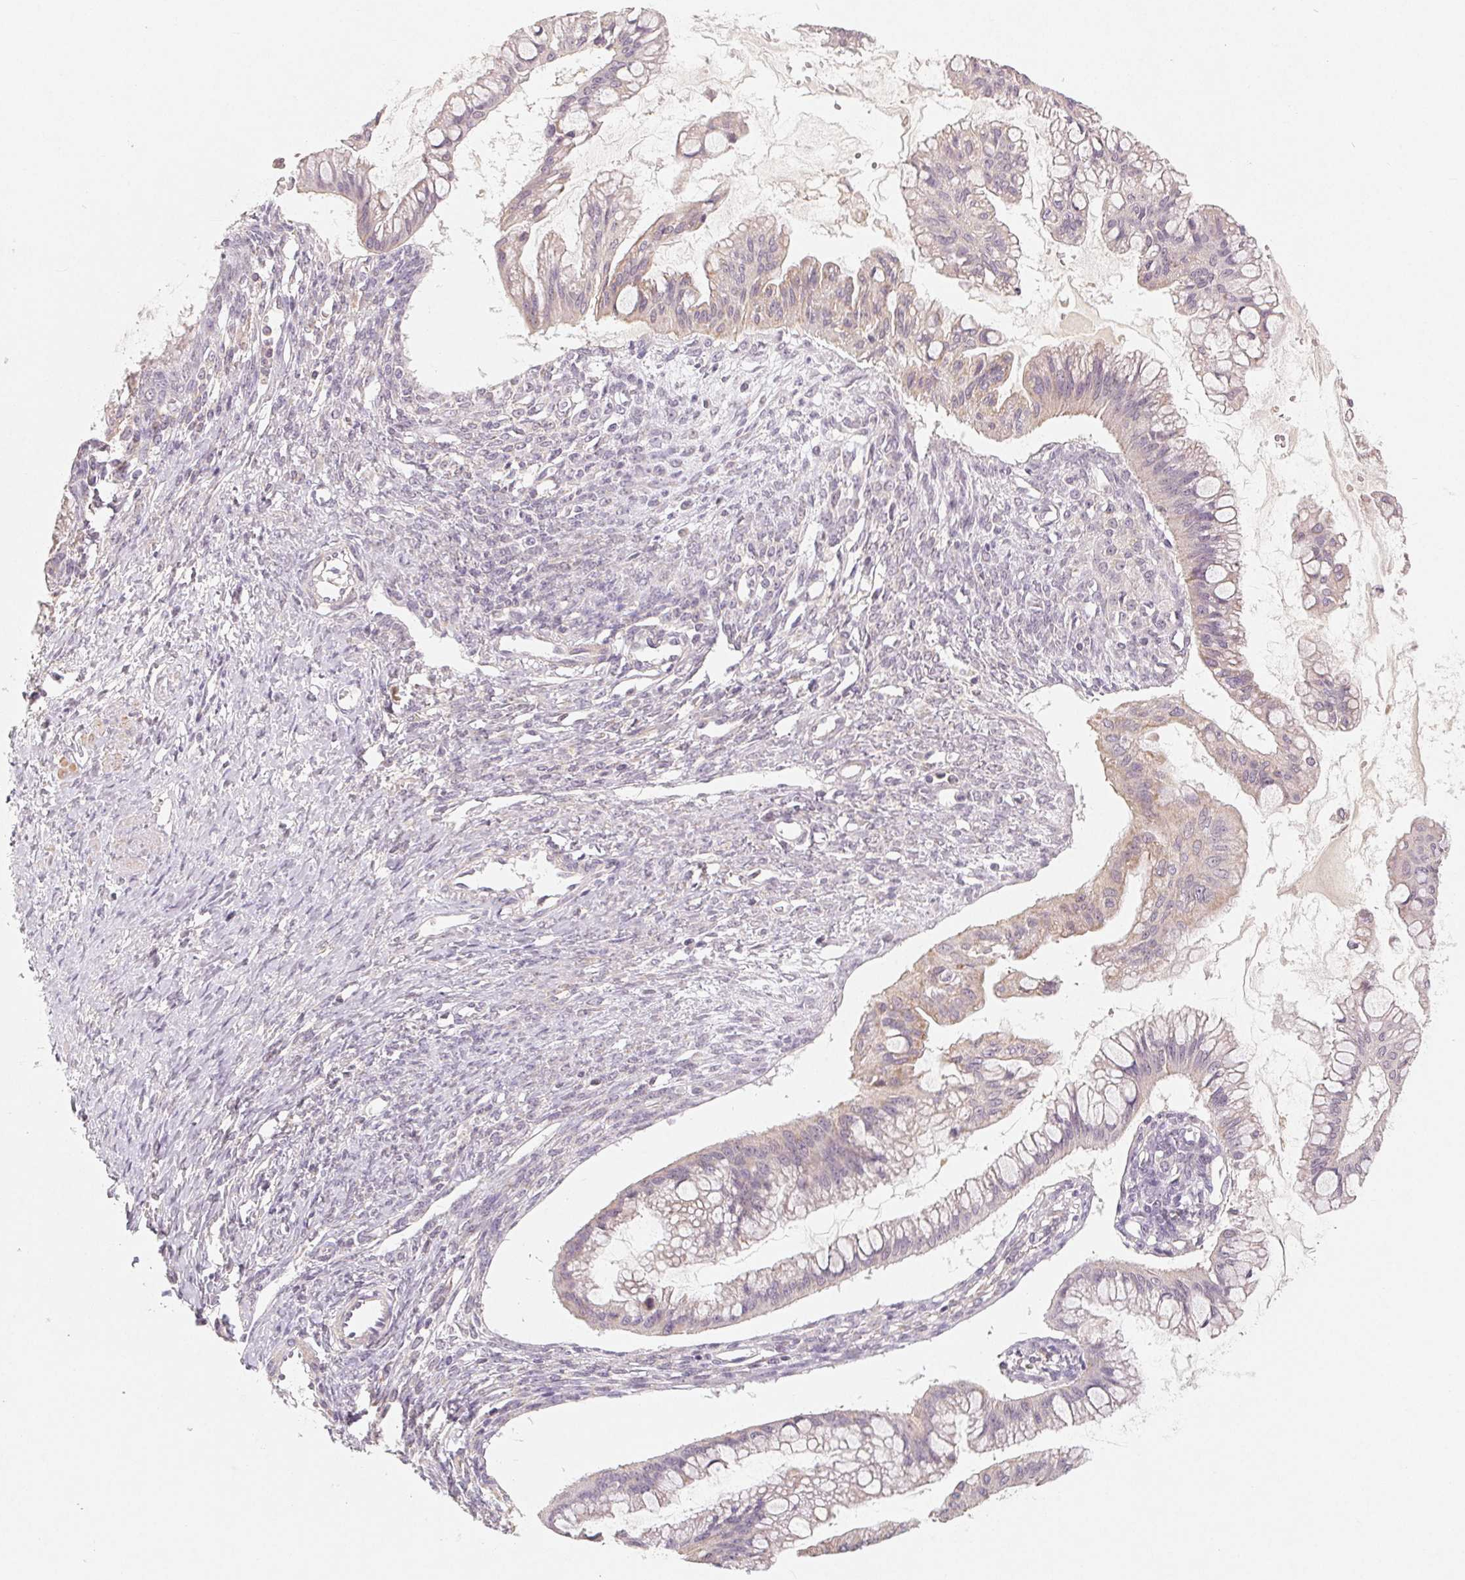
{"staining": {"intensity": "weak", "quantity": "<25%", "location": "cytoplasmic/membranous"}, "tissue": "ovarian cancer", "cell_type": "Tumor cells", "image_type": "cancer", "snomed": [{"axis": "morphology", "description": "Cystadenocarcinoma, mucinous, NOS"}, {"axis": "topography", "description": "Ovary"}], "caption": "The image reveals no significant positivity in tumor cells of ovarian mucinous cystadenocarcinoma.", "gene": "GHITM", "patient": {"sex": "female", "age": 73}}